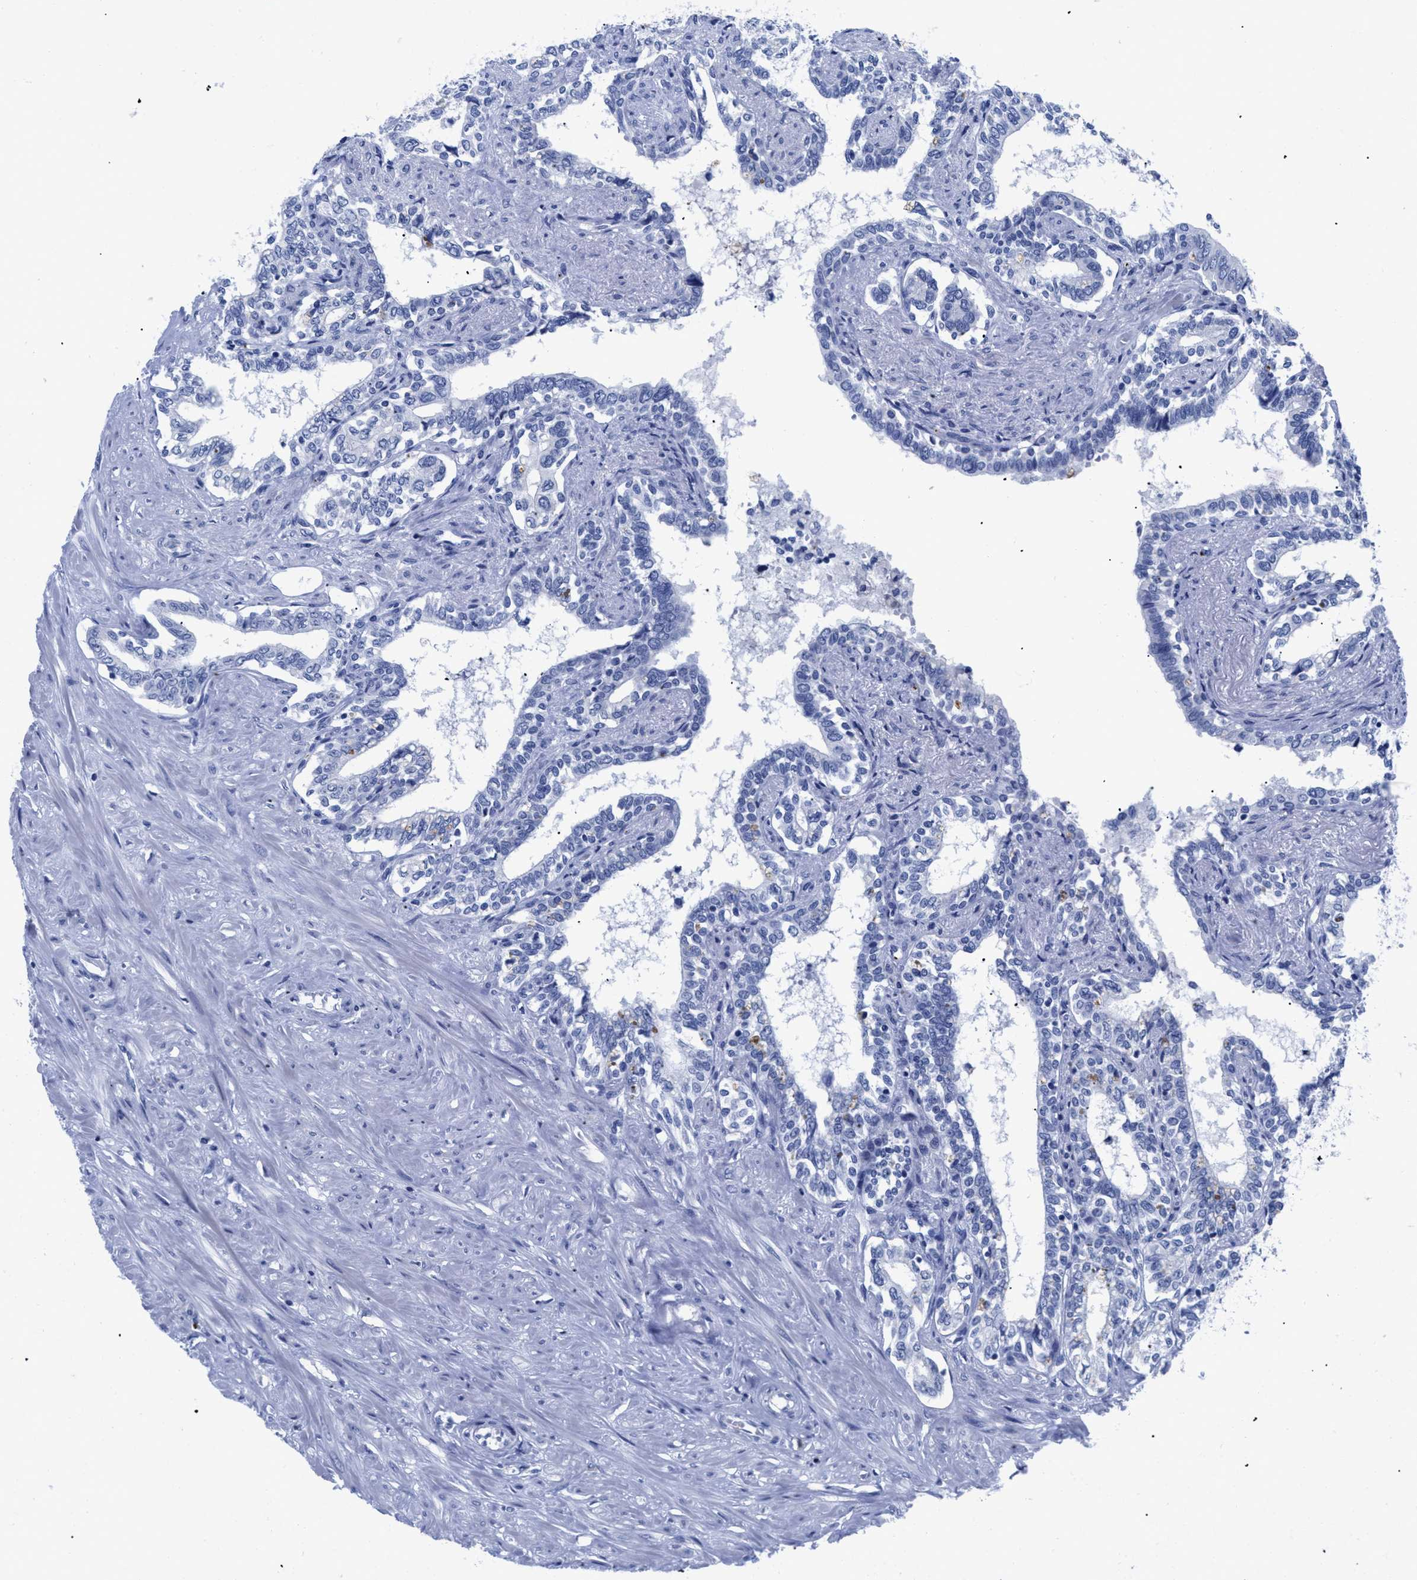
{"staining": {"intensity": "negative", "quantity": "none", "location": "none"}, "tissue": "seminal vesicle", "cell_type": "Glandular cells", "image_type": "normal", "snomed": [{"axis": "morphology", "description": "Normal tissue, NOS"}, {"axis": "morphology", "description": "Adenocarcinoma, High grade"}, {"axis": "topography", "description": "Prostate"}, {"axis": "topography", "description": "Seminal veicle"}], "caption": "An immunohistochemistry (IHC) histopathology image of unremarkable seminal vesicle is shown. There is no staining in glandular cells of seminal vesicle. (Immunohistochemistry (ihc), brightfield microscopy, high magnification).", "gene": "TREML1", "patient": {"sex": "male", "age": 55}}